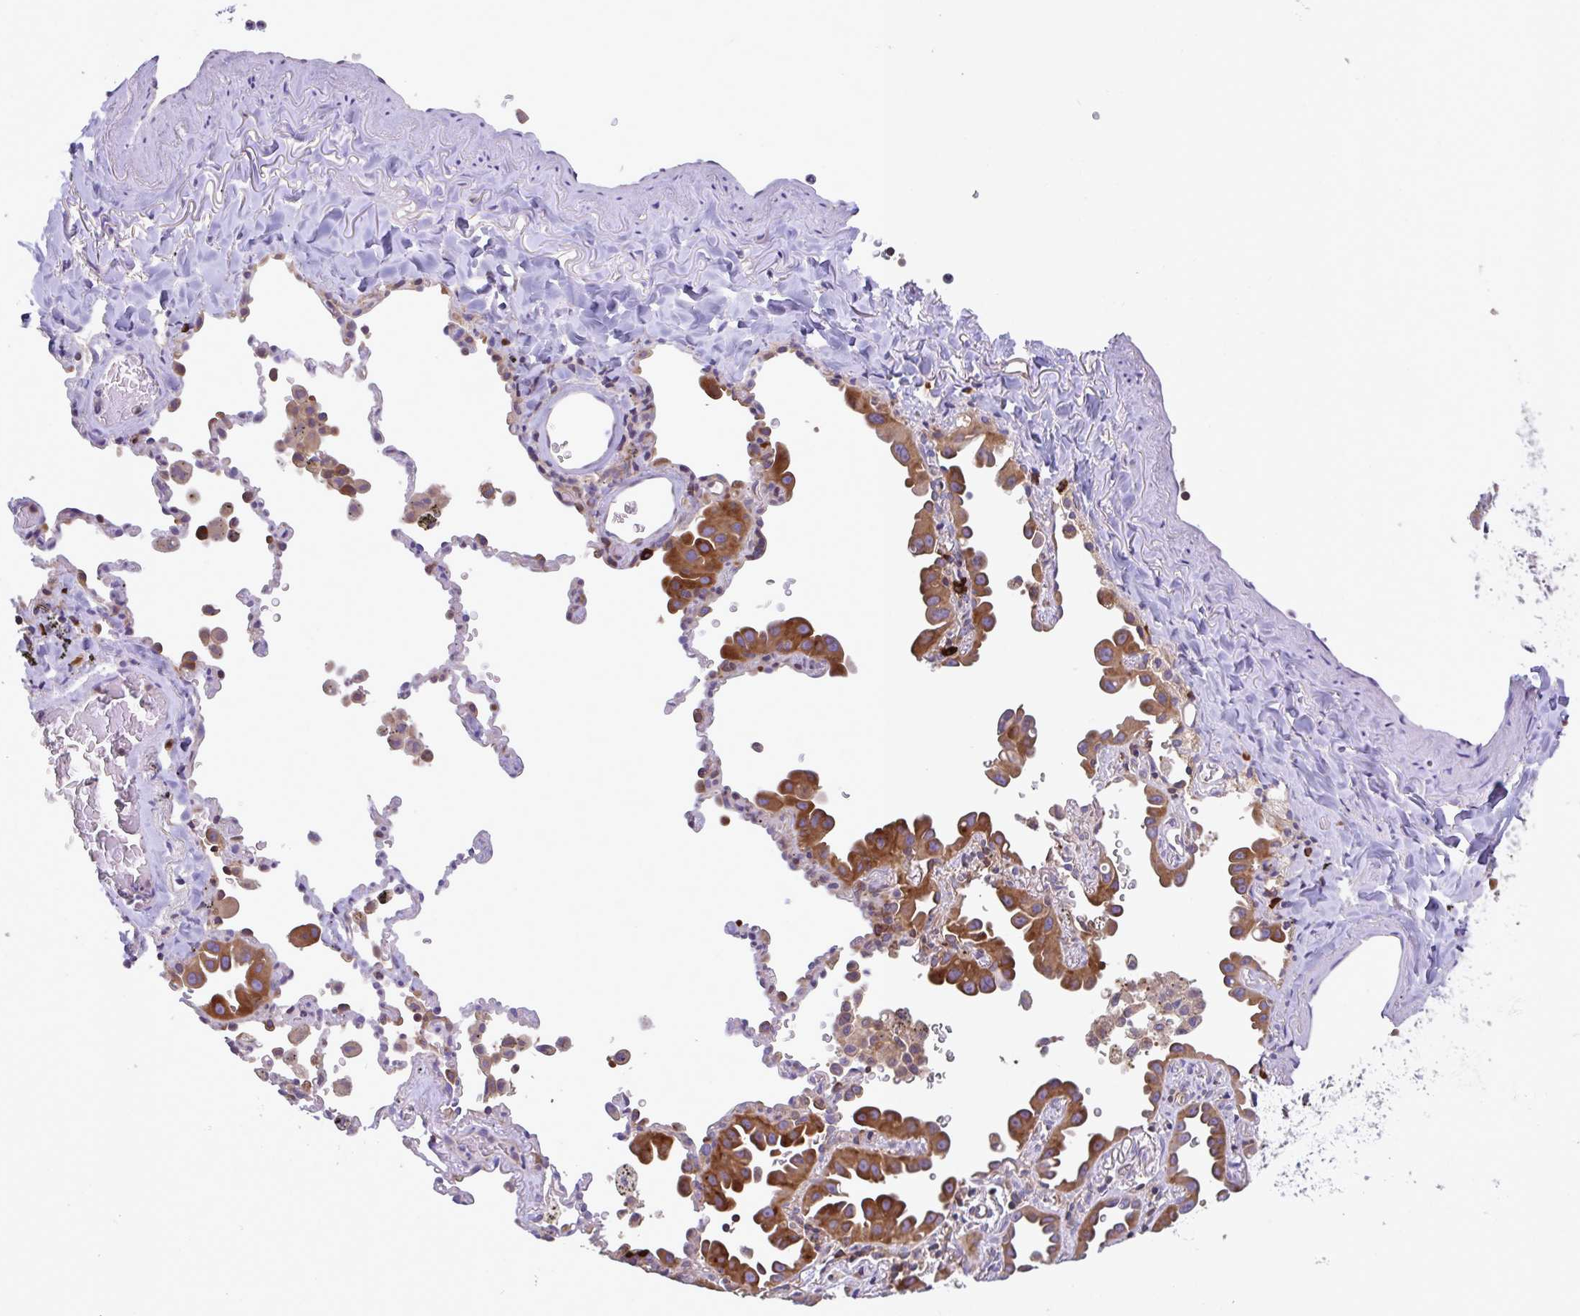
{"staining": {"intensity": "moderate", "quantity": ">75%", "location": "cytoplasmic/membranous"}, "tissue": "lung cancer", "cell_type": "Tumor cells", "image_type": "cancer", "snomed": [{"axis": "morphology", "description": "Adenocarcinoma, NOS"}, {"axis": "topography", "description": "Lung"}], "caption": "The photomicrograph shows staining of lung cancer, revealing moderate cytoplasmic/membranous protein expression (brown color) within tumor cells.", "gene": "YARS2", "patient": {"sex": "male", "age": 68}}